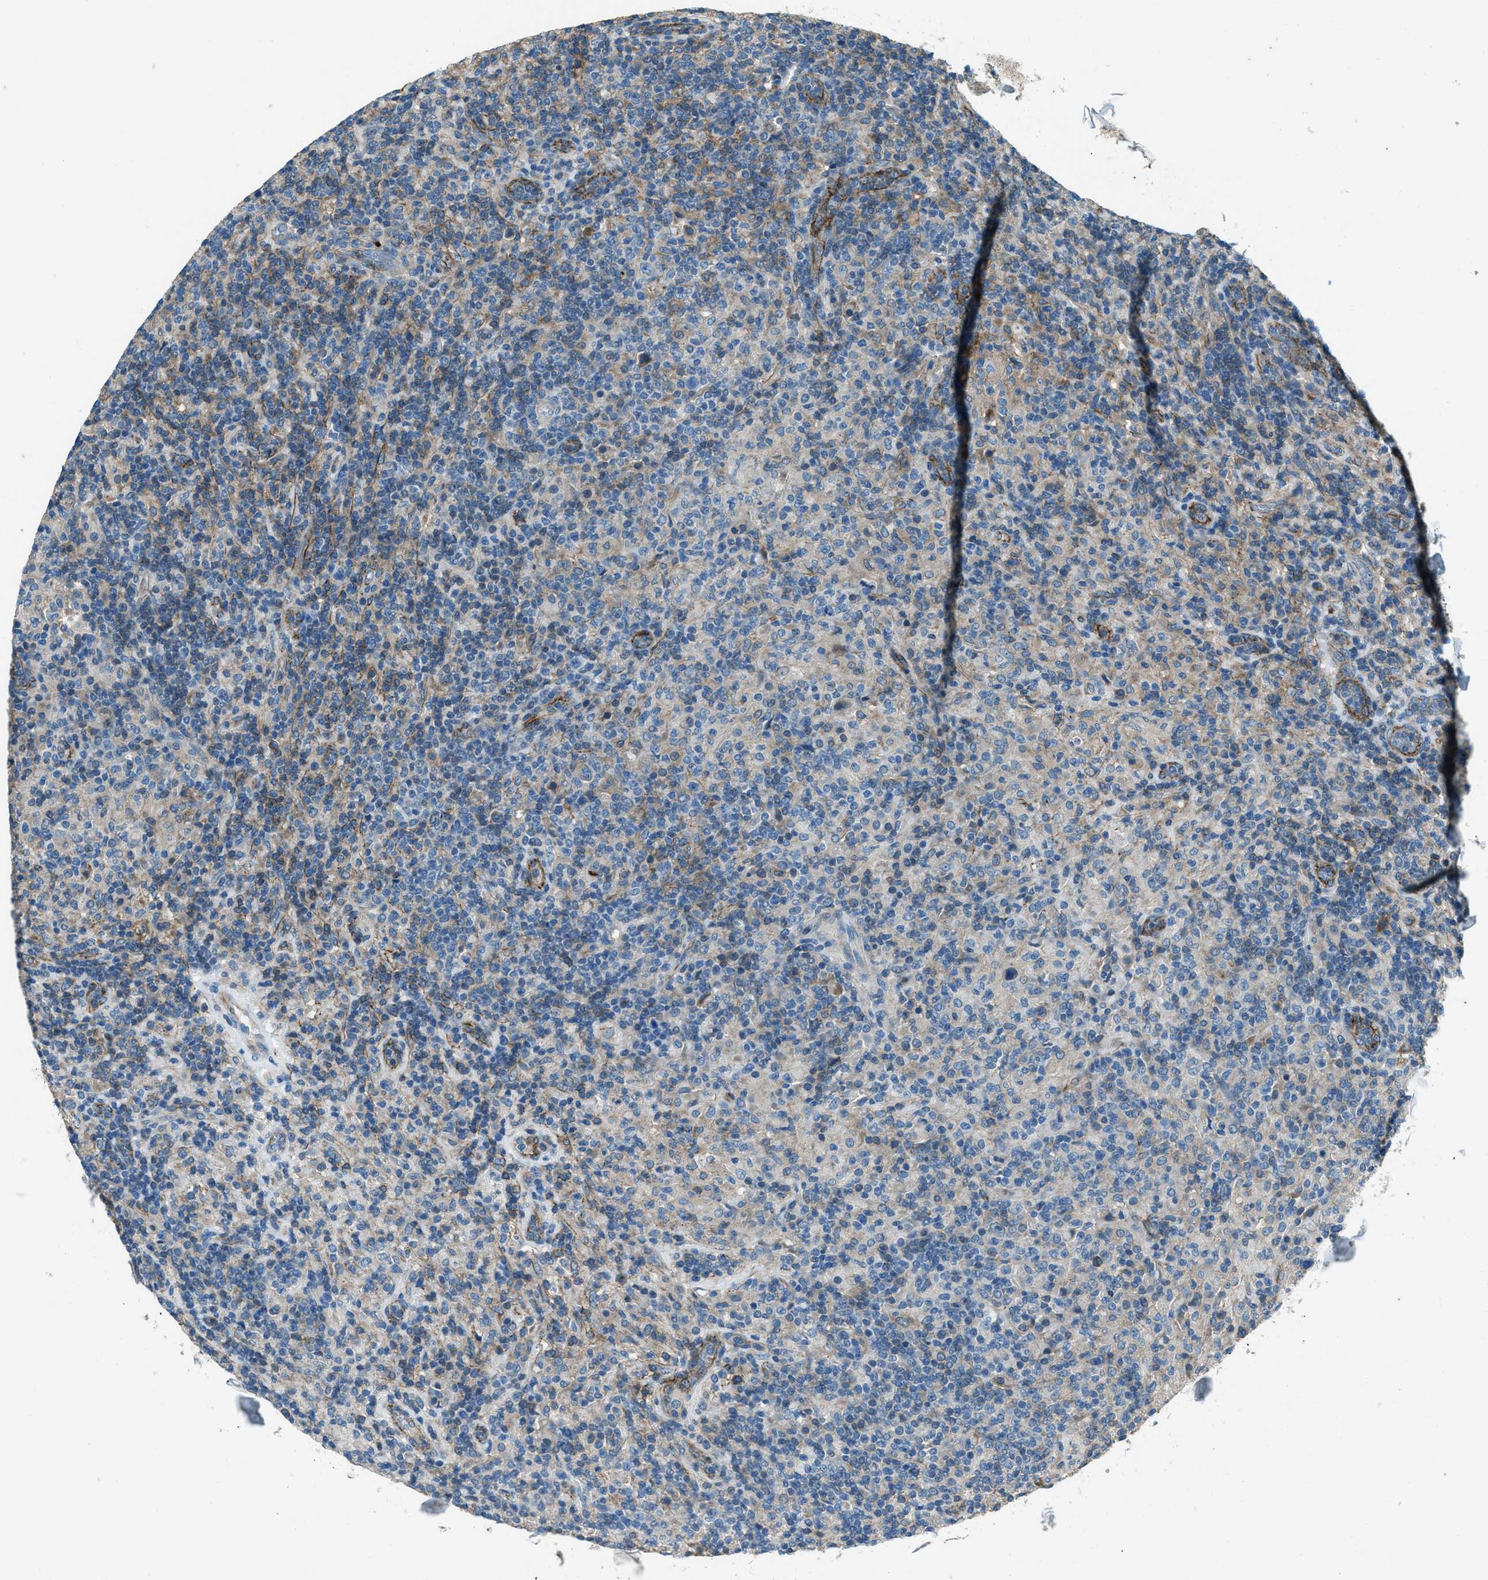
{"staining": {"intensity": "negative", "quantity": "none", "location": "none"}, "tissue": "lymphoma", "cell_type": "Tumor cells", "image_type": "cancer", "snomed": [{"axis": "morphology", "description": "Hodgkin's disease, NOS"}, {"axis": "topography", "description": "Lymph node"}], "caption": "High magnification brightfield microscopy of Hodgkin's disease stained with DAB (3,3'-diaminobenzidine) (brown) and counterstained with hematoxylin (blue): tumor cells show no significant staining.", "gene": "SVIL", "patient": {"sex": "male", "age": 70}}